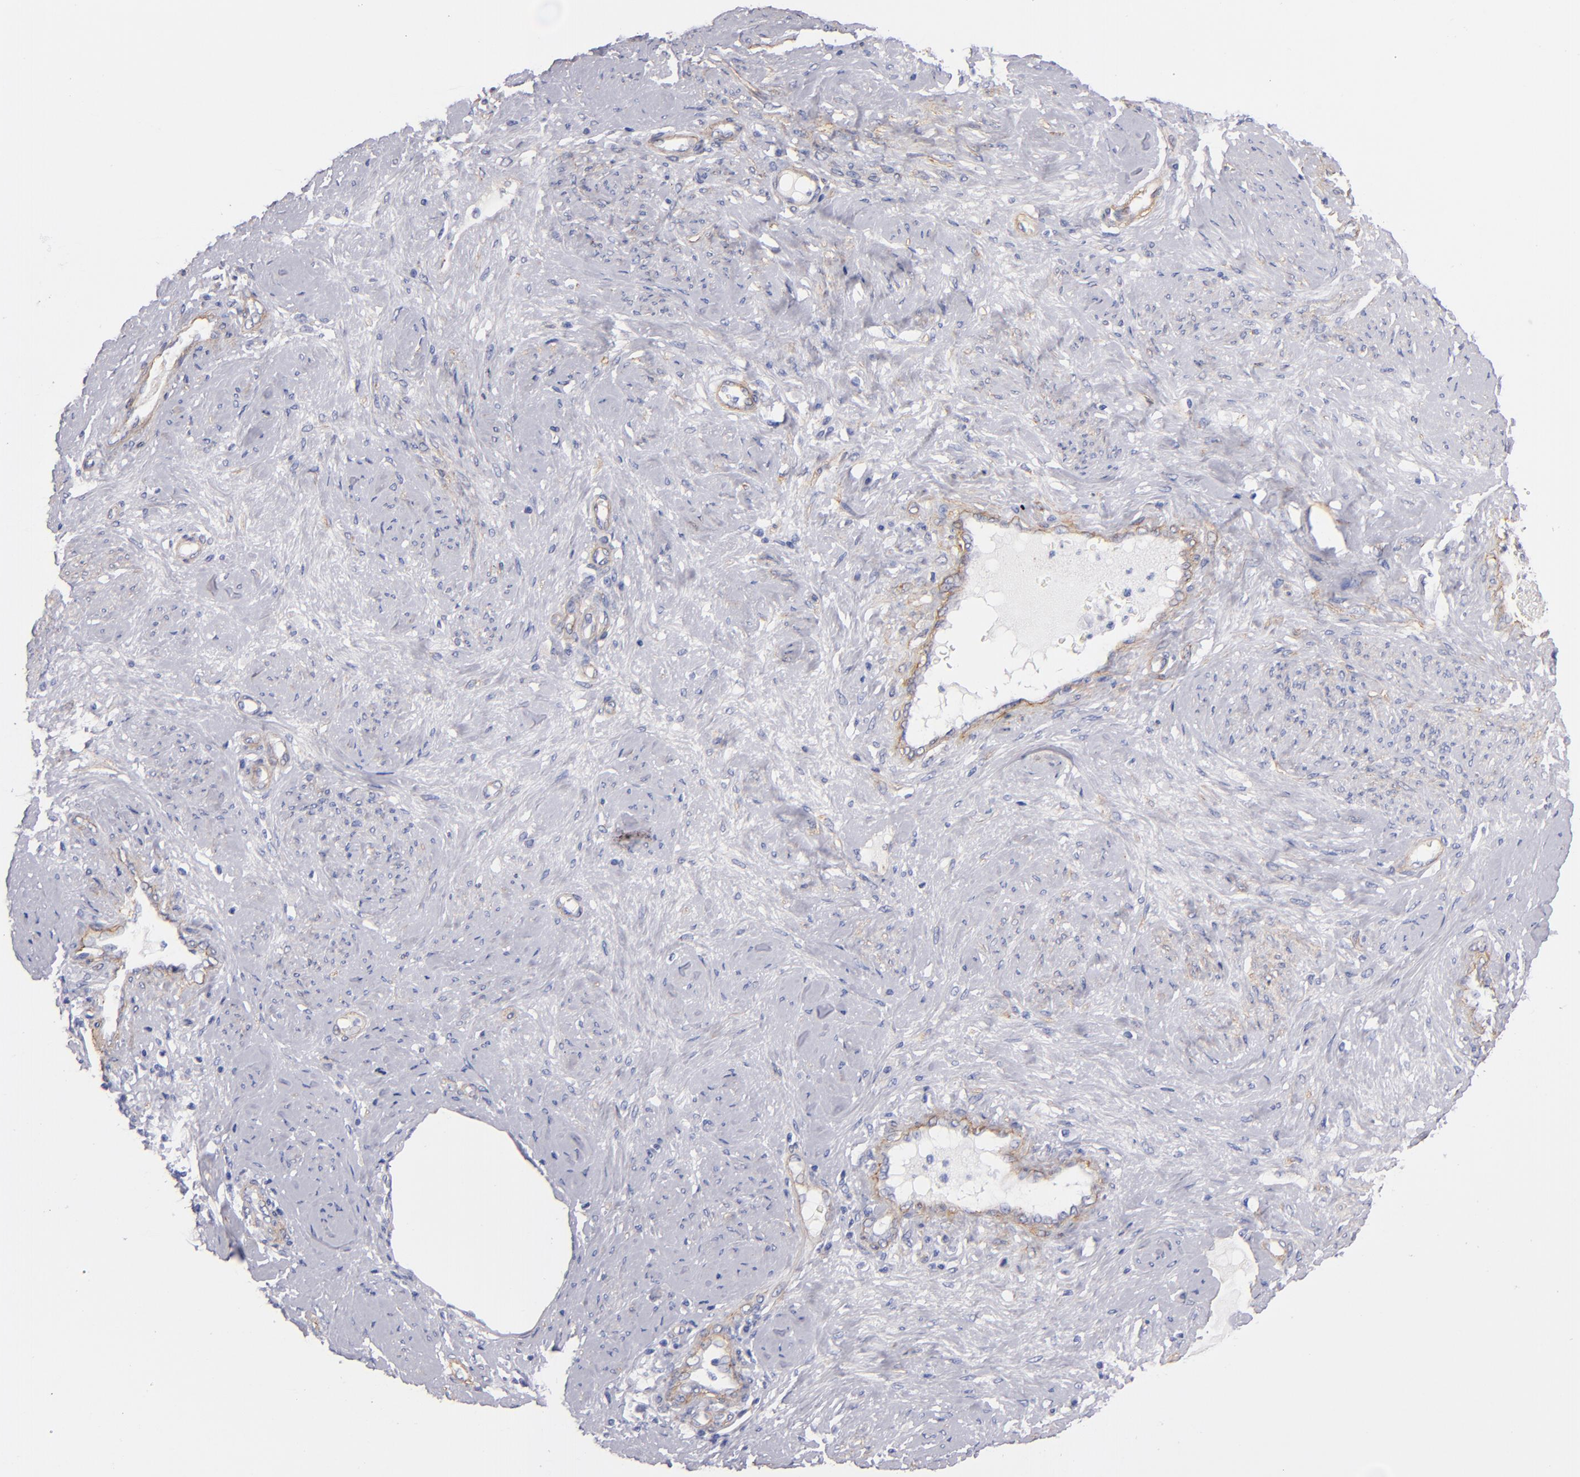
{"staining": {"intensity": "weak", "quantity": ">75%", "location": "cytoplasmic/membranous"}, "tissue": "cervical cancer", "cell_type": "Tumor cells", "image_type": "cancer", "snomed": [{"axis": "morphology", "description": "Squamous cell carcinoma, NOS"}, {"axis": "topography", "description": "Cervix"}], "caption": "A brown stain labels weak cytoplasmic/membranous expression of a protein in squamous cell carcinoma (cervical) tumor cells.", "gene": "LAMC1", "patient": {"sex": "female", "age": 41}}